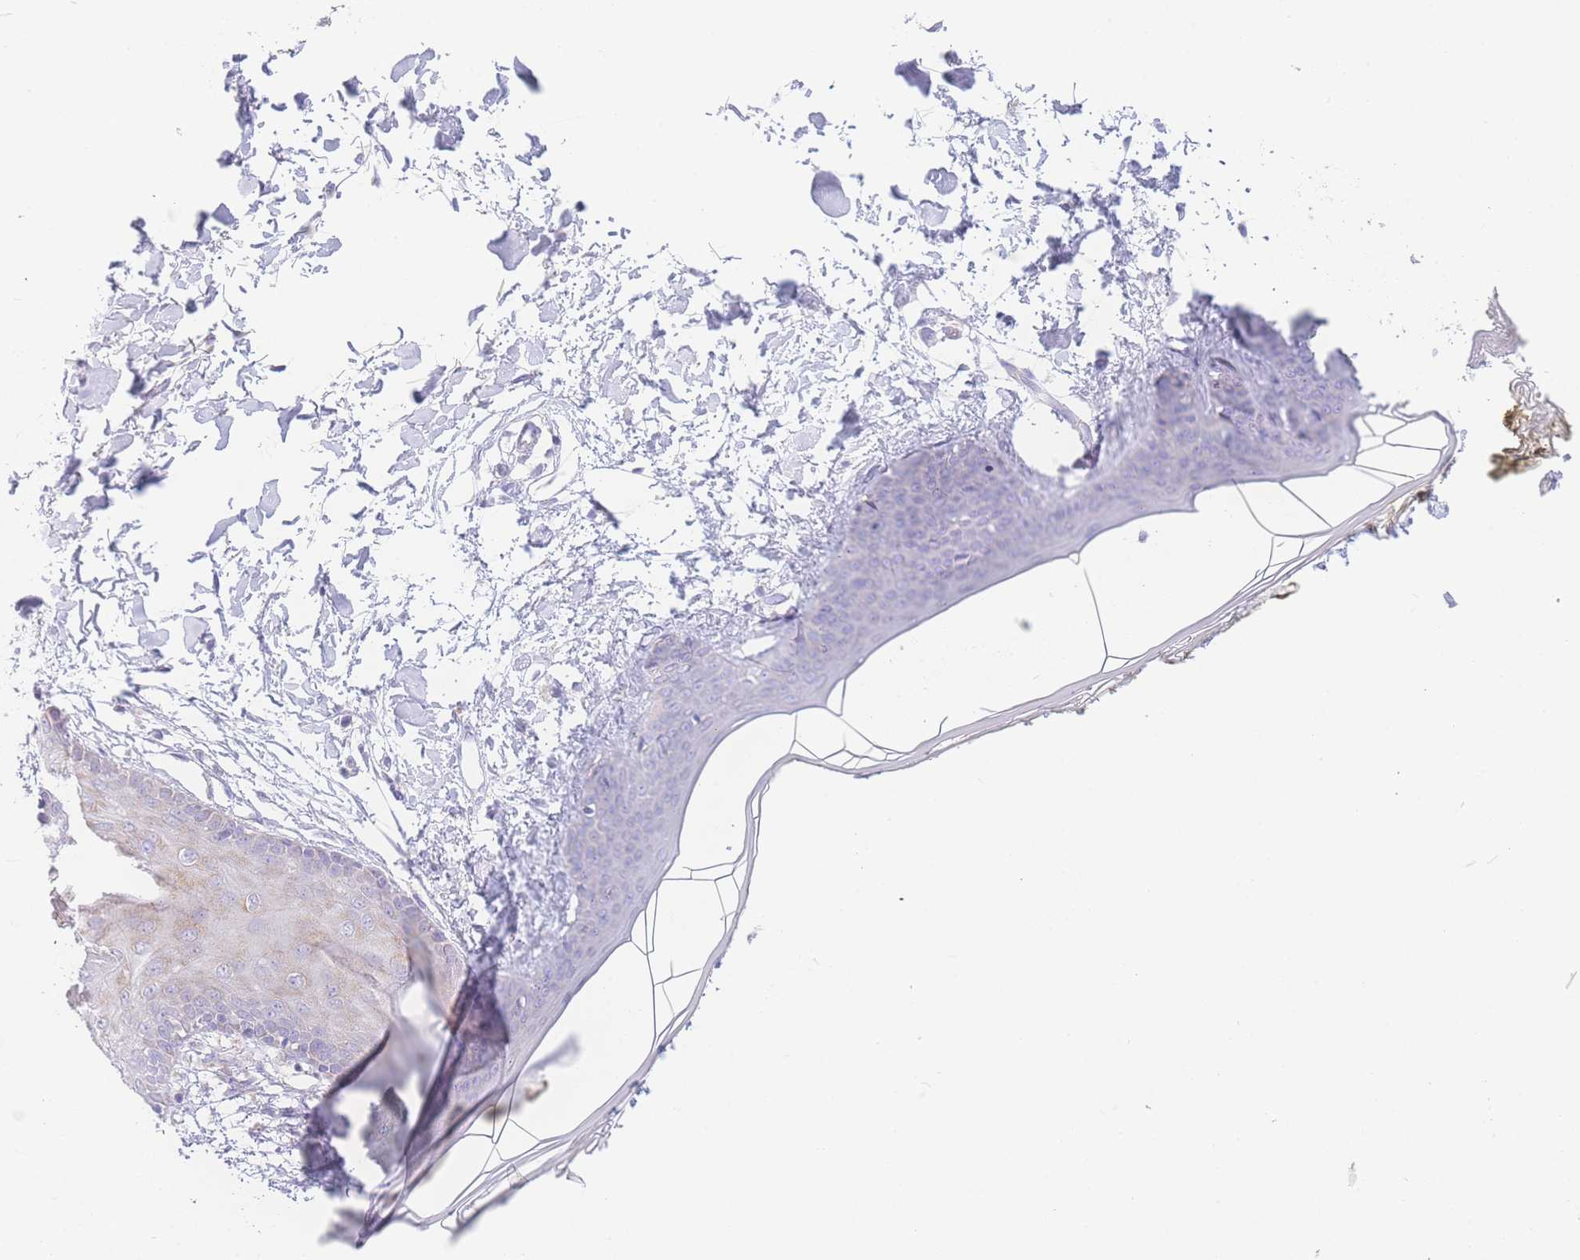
{"staining": {"intensity": "negative", "quantity": "none", "location": "none"}, "tissue": "skin", "cell_type": "Fibroblasts", "image_type": "normal", "snomed": [{"axis": "morphology", "description": "Normal tissue, NOS"}, {"axis": "topography", "description": "Skin"}], "caption": "This photomicrograph is of benign skin stained with IHC to label a protein in brown with the nuclei are counter-stained blue. There is no staining in fibroblasts. Brightfield microscopy of immunohistochemistry (IHC) stained with DAB (brown) and hematoxylin (blue), captured at high magnification.", "gene": "NBEAL1", "patient": {"sex": "female", "age": 34}}